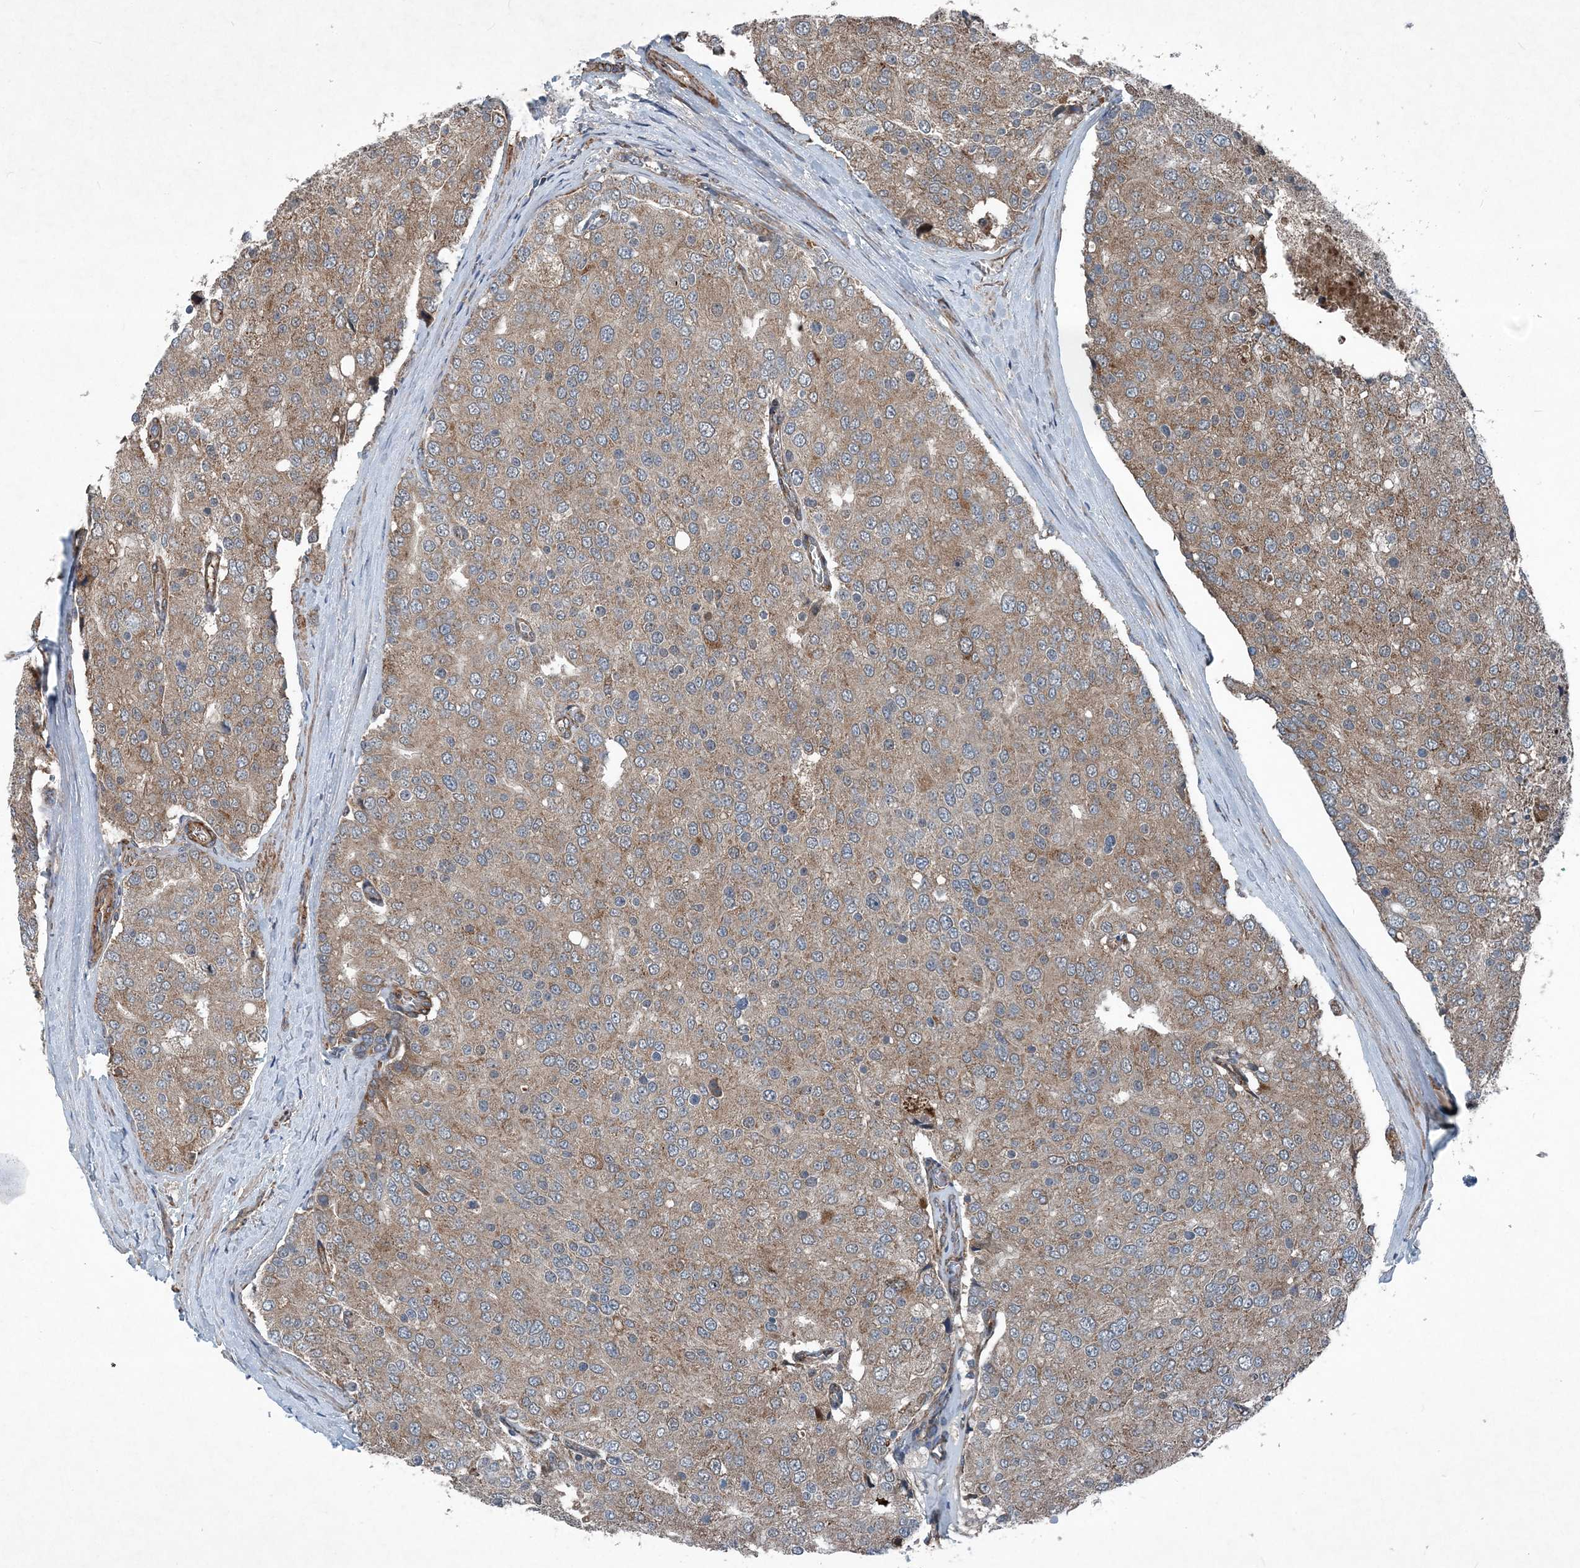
{"staining": {"intensity": "weak", "quantity": ">75%", "location": "cytoplasmic/membranous"}, "tissue": "prostate cancer", "cell_type": "Tumor cells", "image_type": "cancer", "snomed": [{"axis": "morphology", "description": "Adenocarcinoma, High grade"}, {"axis": "topography", "description": "Prostate"}], "caption": "Adenocarcinoma (high-grade) (prostate) stained with DAB IHC exhibits low levels of weak cytoplasmic/membranous expression in approximately >75% of tumor cells.", "gene": "NDUFA2", "patient": {"sex": "male", "age": 50}}